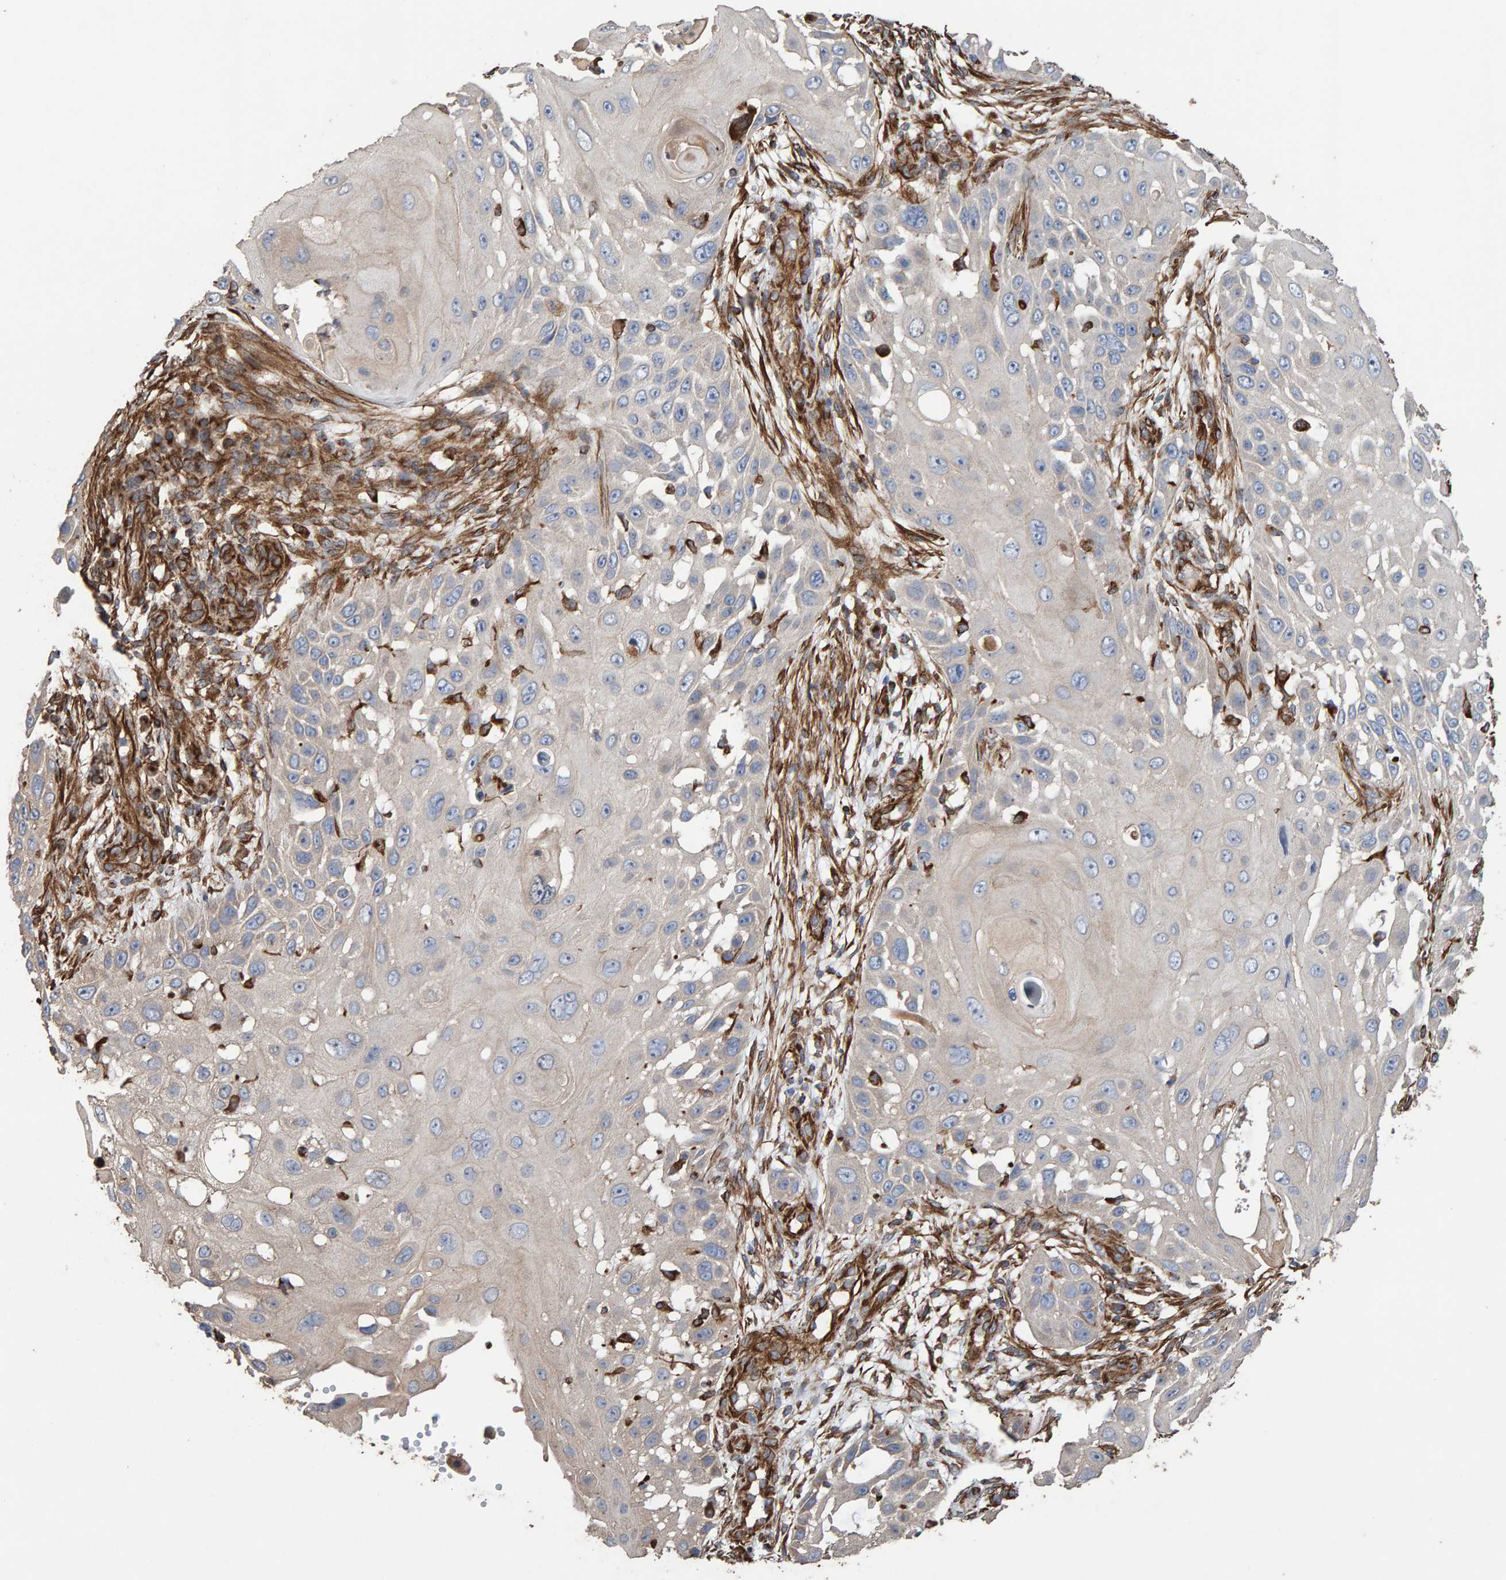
{"staining": {"intensity": "negative", "quantity": "none", "location": "none"}, "tissue": "skin cancer", "cell_type": "Tumor cells", "image_type": "cancer", "snomed": [{"axis": "morphology", "description": "Squamous cell carcinoma, NOS"}, {"axis": "topography", "description": "Skin"}], "caption": "The immunohistochemistry (IHC) image has no significant staining in tumor cells of skin cancer tissue.", "gene": "ZNF347", "patient": {"sex": "female", "age": 44}}